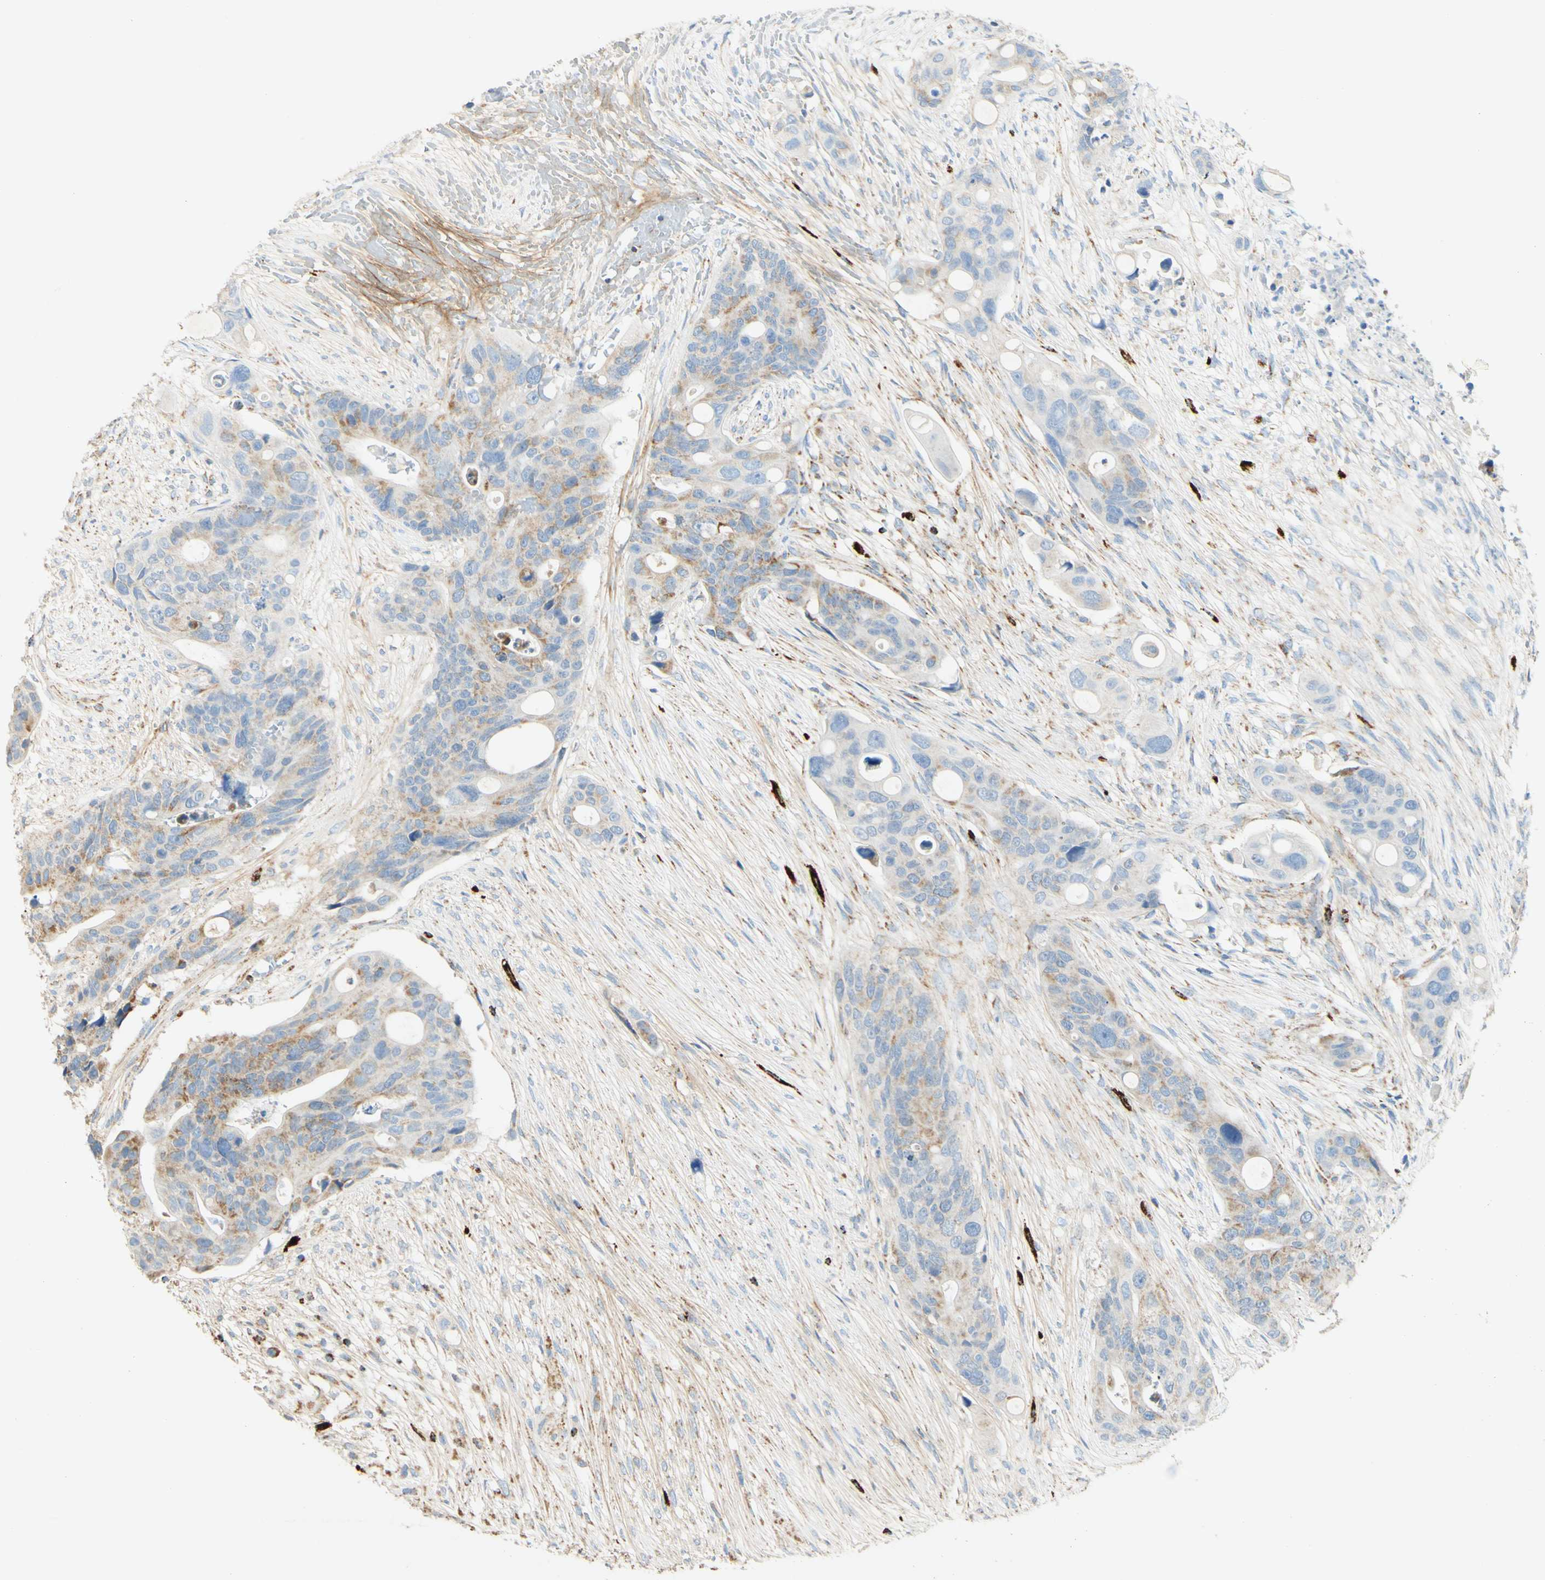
{"staining": {"intensity": "weak", "quantity": "25%-75%", "location": "cytoplasmic/membranous"}, "tissue": "colorectal cancer", "cell_type": "Tumor cells", "image_type": "cancer", "snomed": [{"axis": "morphology", "description": "Adenocarcinoma, NOS"}, {"axis": "topography", "description": "Colon"}], "caption": "There is low levels of weak cytoplasmic/membranous positivity in tumor cells of colorectal cancer, as demonstrated by immunohistochemical staining (brown color).", "gene": "OXCT1", "patient": {"sex": "female", "age": 57}}